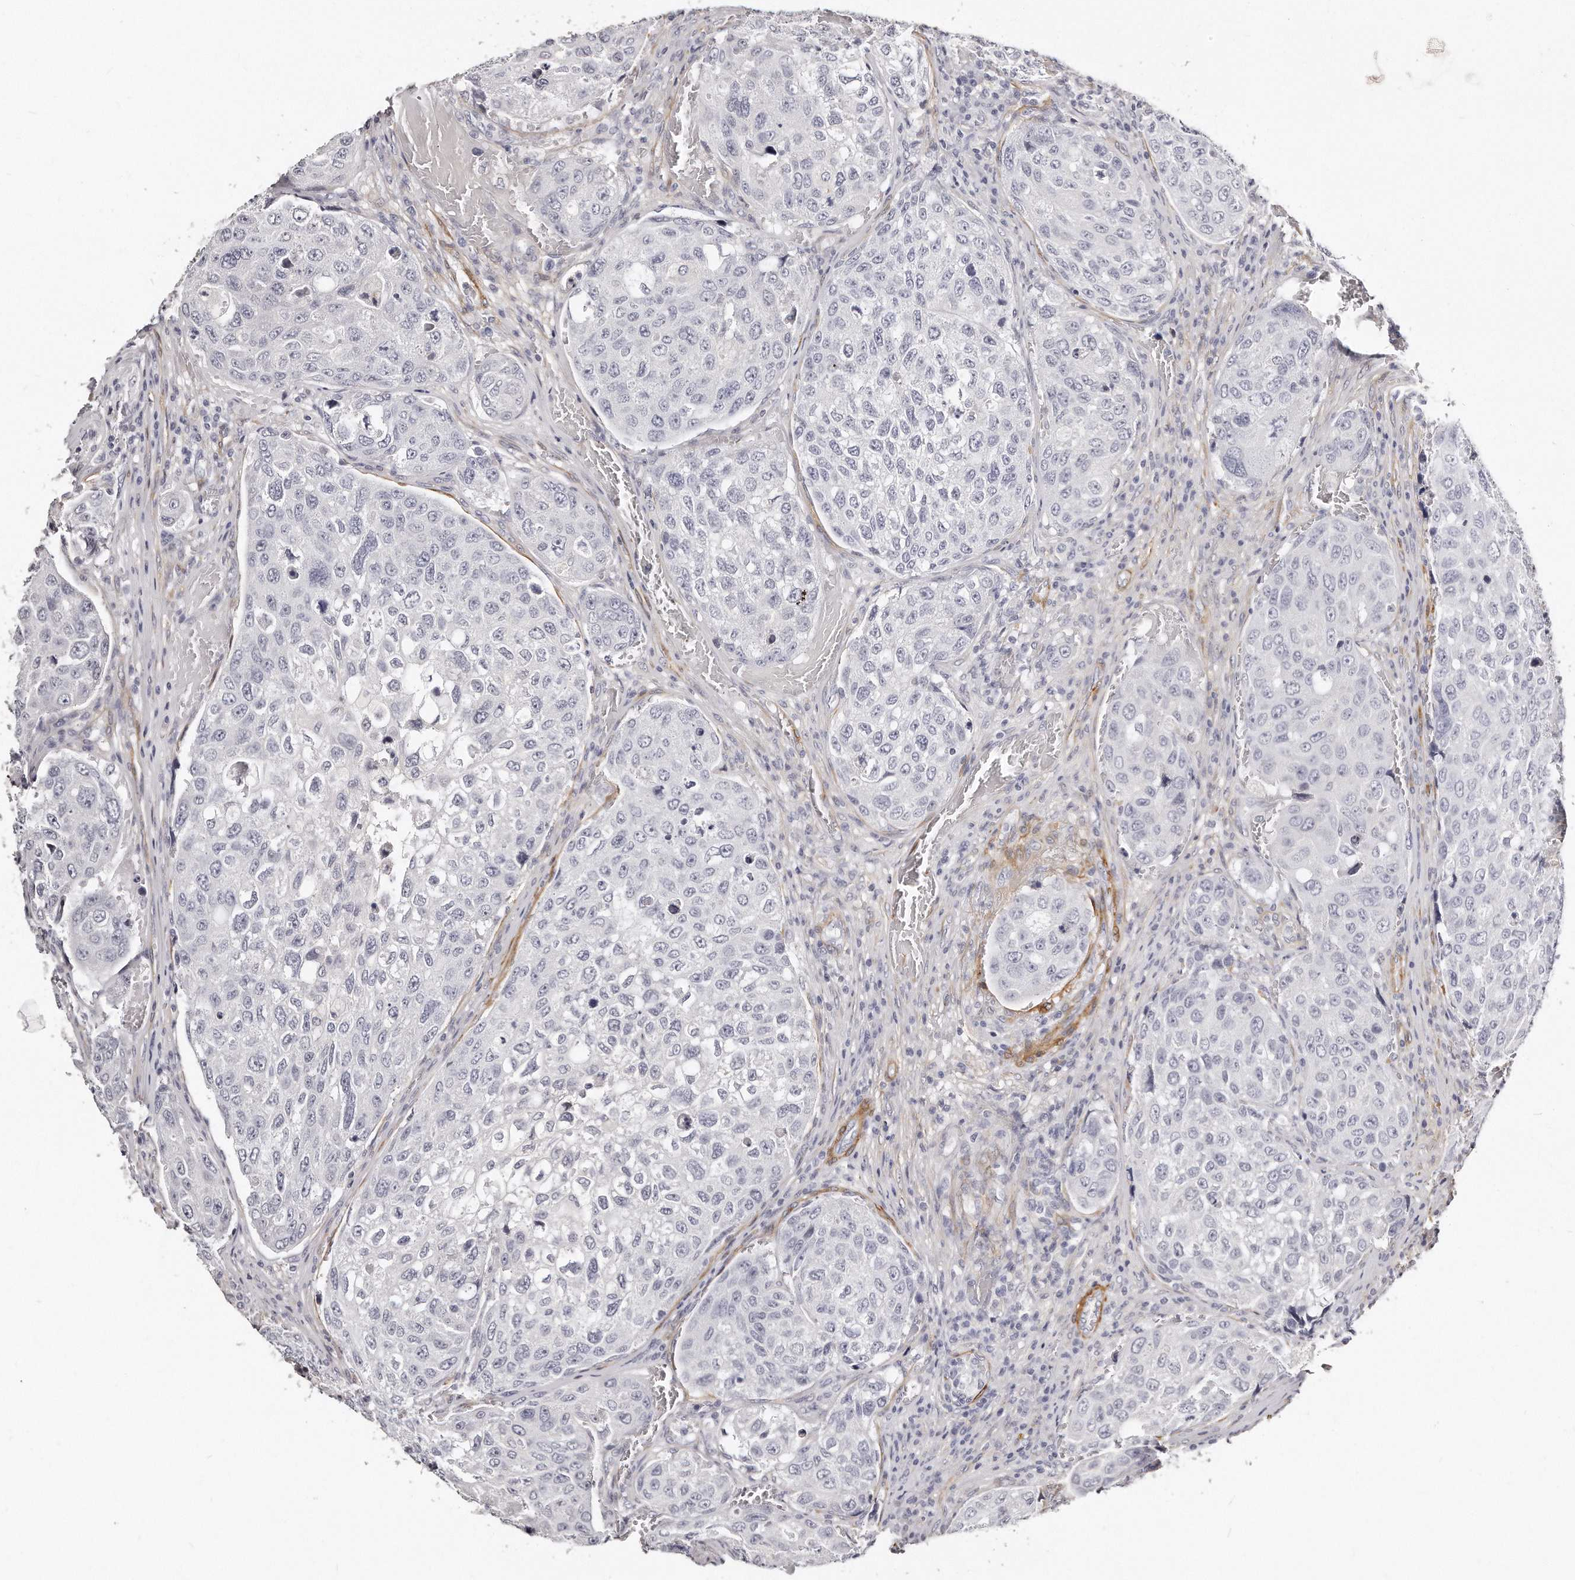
{"staining": {"intensity": "negative", "quantity": "none", "location": "none"}, "tissue": "urothelial cancer", "cell_type": "Tumor cells", "image_type": "cancer", "snomed": [{"axis": "morphology", "description": "Urothelial carcinoma, High grade"}, {"axis": "topography", "description": "Lymph node"}, {"axis": "topography", "description": "Urinary bladder"}], "caption": "An image of human urothelial carcinoma (high-grade) is negative for staining in tumor cells.", "gene": "LMOD1", "patient": {"sex": "male", "age": 51}}